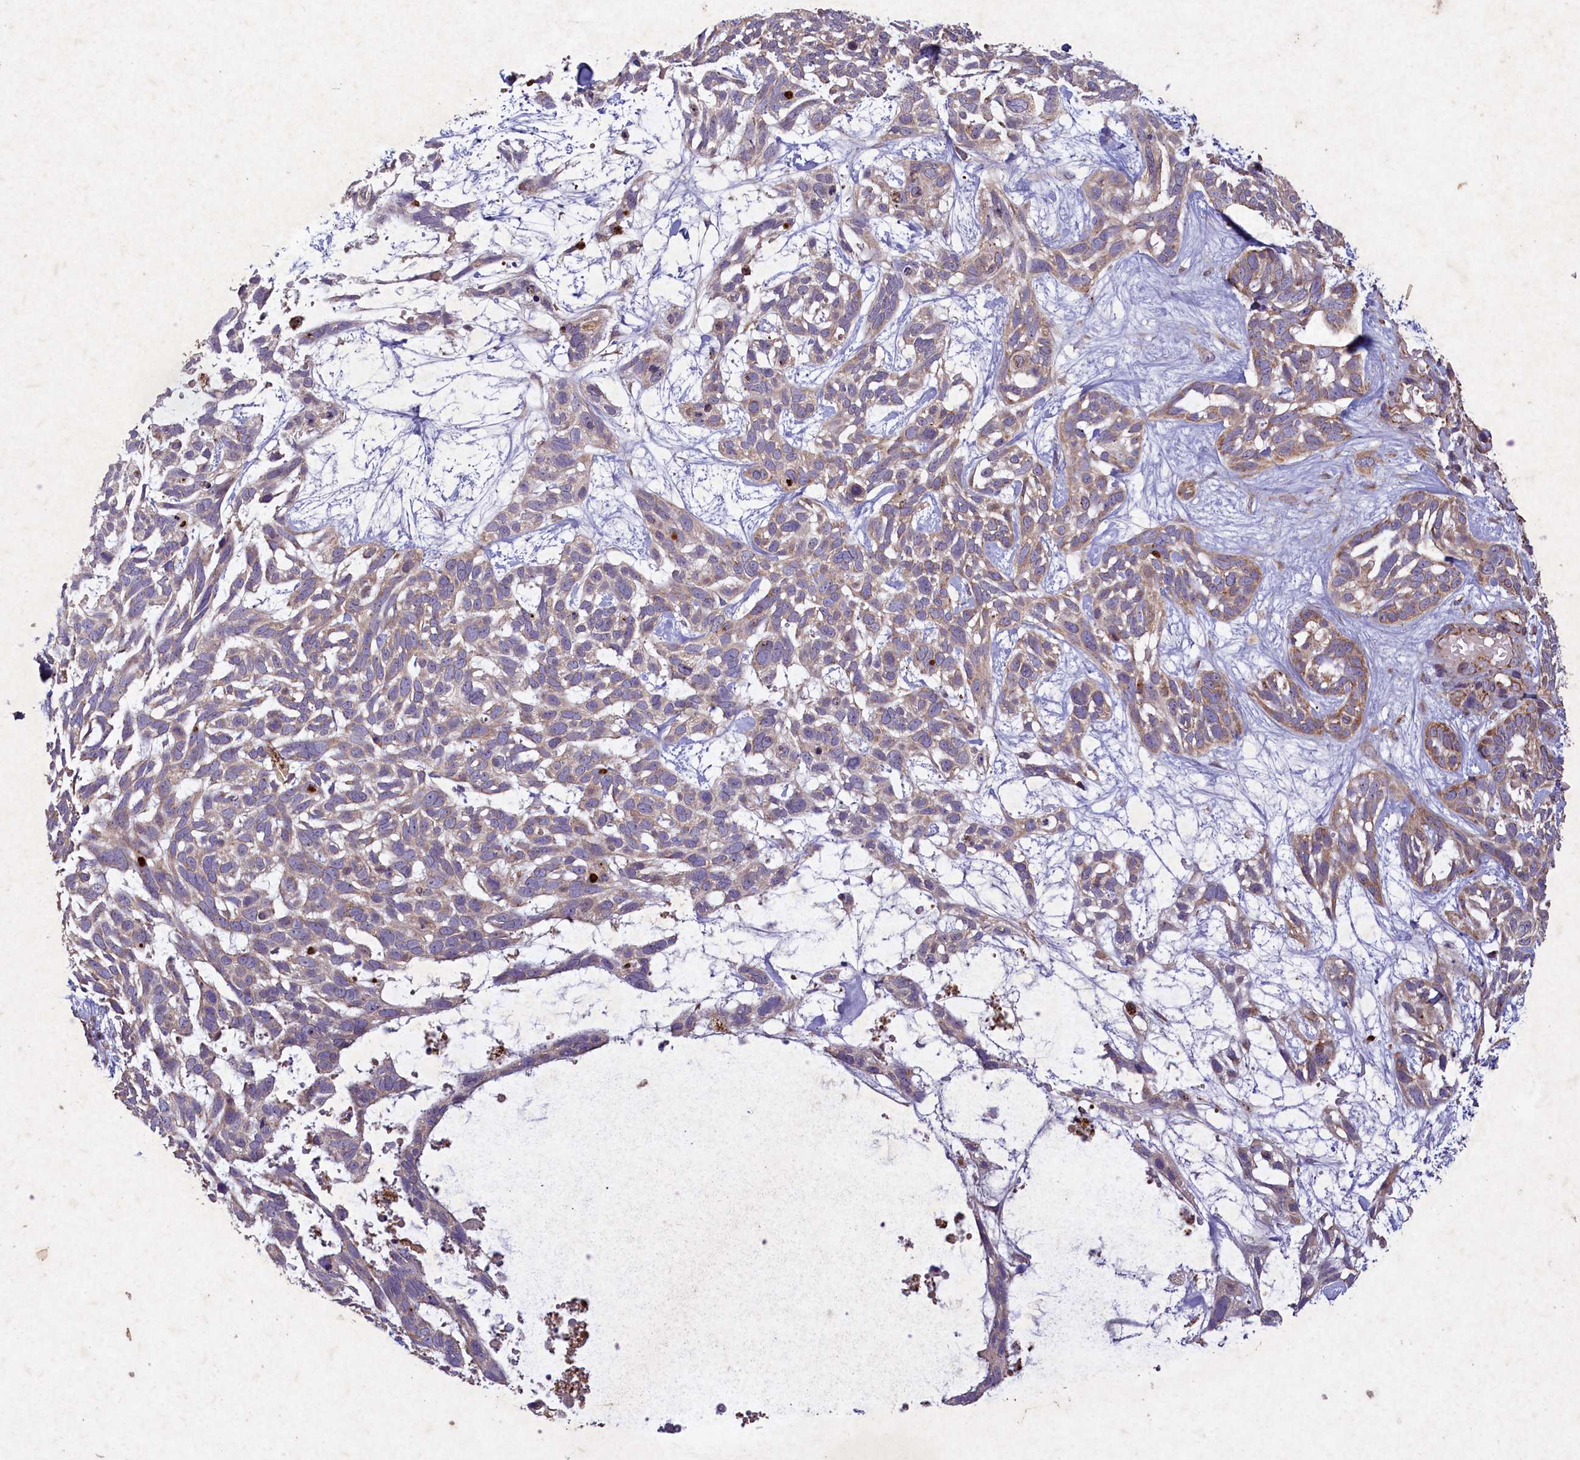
{"staining": {"intensity": "weak", "quantity": "<25%", "location": "cytoplasmic/membranous"}, "tissue": "skin cancer", "cell_type": "Tumor cells", "image_type": "cancer", "snomed": [{"axis": "morphology", "description": "Basal cell carcinoma"}, {"axis": "topography", "description": "Skin"}], "caption": "Immunohistochemical staining of human basal cell carcinoma (skin) displays no significant staining in tumor cells.", "gene": "CIAO2B", "patient": {"sex": "male", "age": 88}}